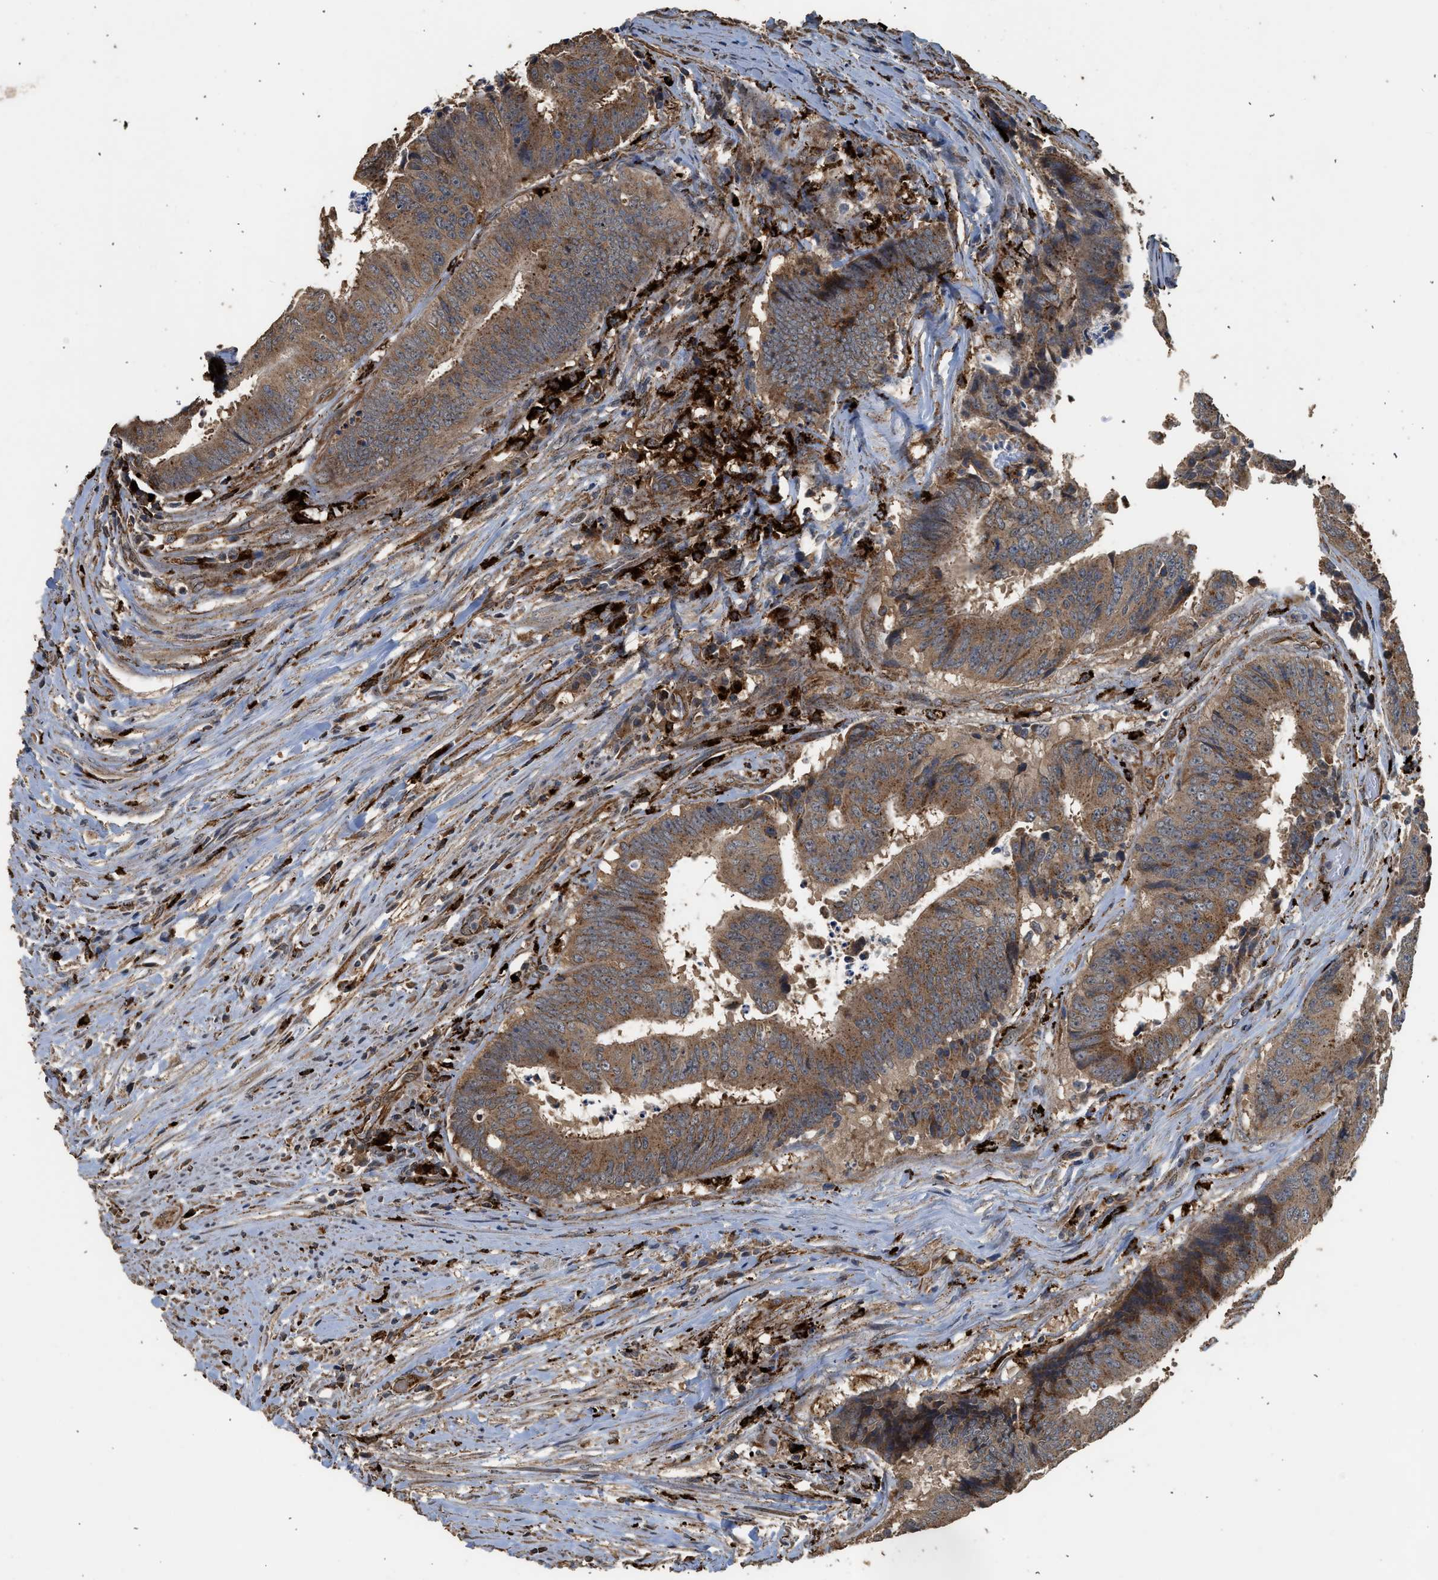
{"staining": {"intensity": "moderate", "quantity": ">75%", "location": "cytoplasmic/membranous"}, "tissue": "colorectal cancer", "cell_type": "Tumor cells", "image_type": "cancer", "snomed": [{"axis": "morphology", "description": "Adenocarcinoma, NOS"}, {"axis": "topography", "description": "Rectum"}], "caption": "DAB immunohistochemical staining of colorectal adenocarcinoma demonstrates moderate cytoplasmic/membranous protein staining in about >75% of tumor cells.", "gene": "CTSV", "patient": {"sex": "male", "age": 72}}